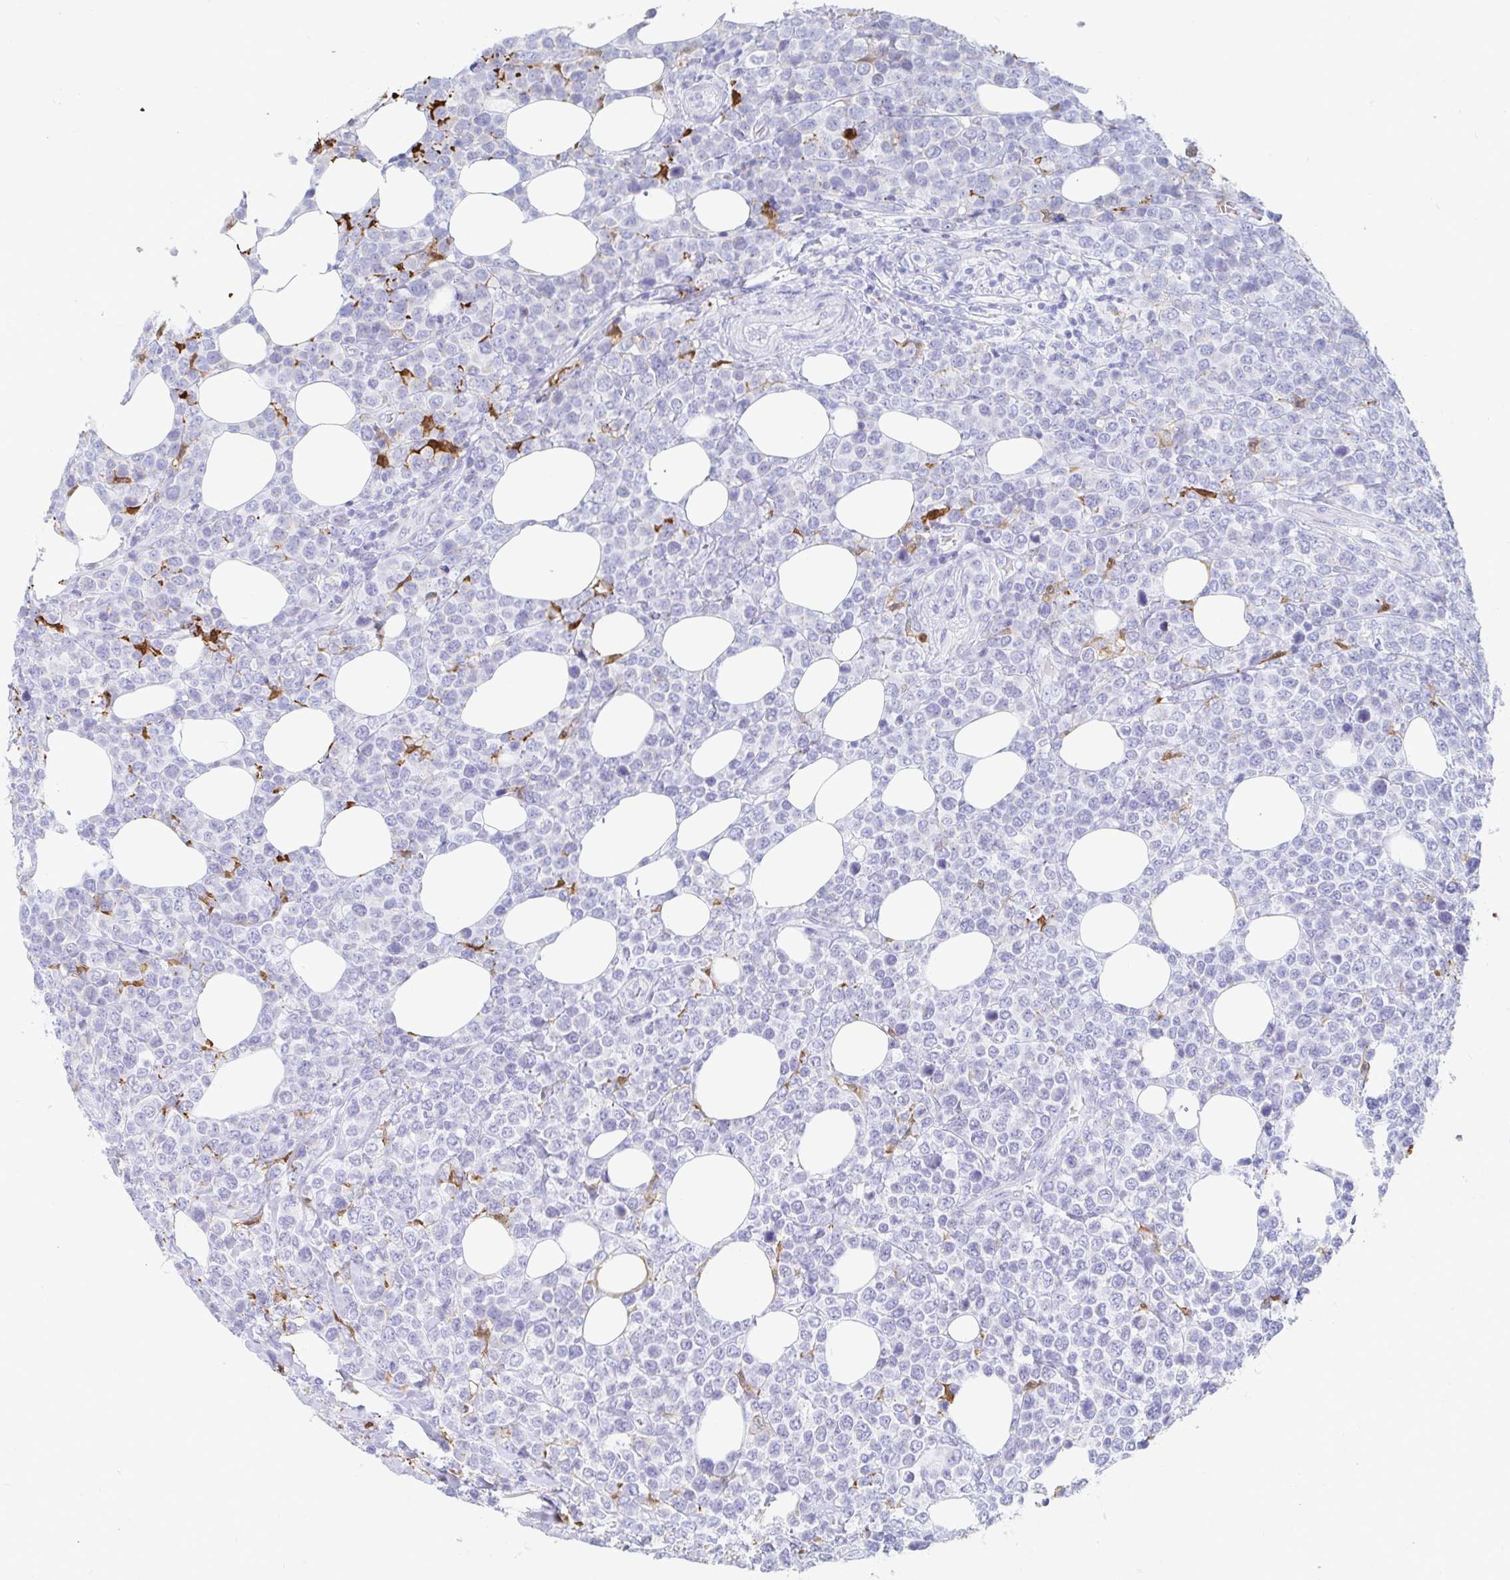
{"staining": {"intensity": "negative", "quantity": "none", "location": "none"}, "tissue": "lymphoma", "cell_type": "Tumor cells", "image_type": "cancer", "snomed": [{"axis": "morphology", "description": "Malignant lymphoma, non-Hodgkin's type, High grade"}, {"axis": "topography", "description": "Soft tissue"}], "caption": "This photomicrograph is of high-grade malignant lymphoma, non-Hodgkin's type stained with IHC to label a protein in brown with the nuclei are counter-stained blue. There is no positivity in tumor cells. (DAB IHC visualized using brightfield microscopy, high magnification).", "gene": "OR2A4", "patient": {"sex": "female", "age": 56}}